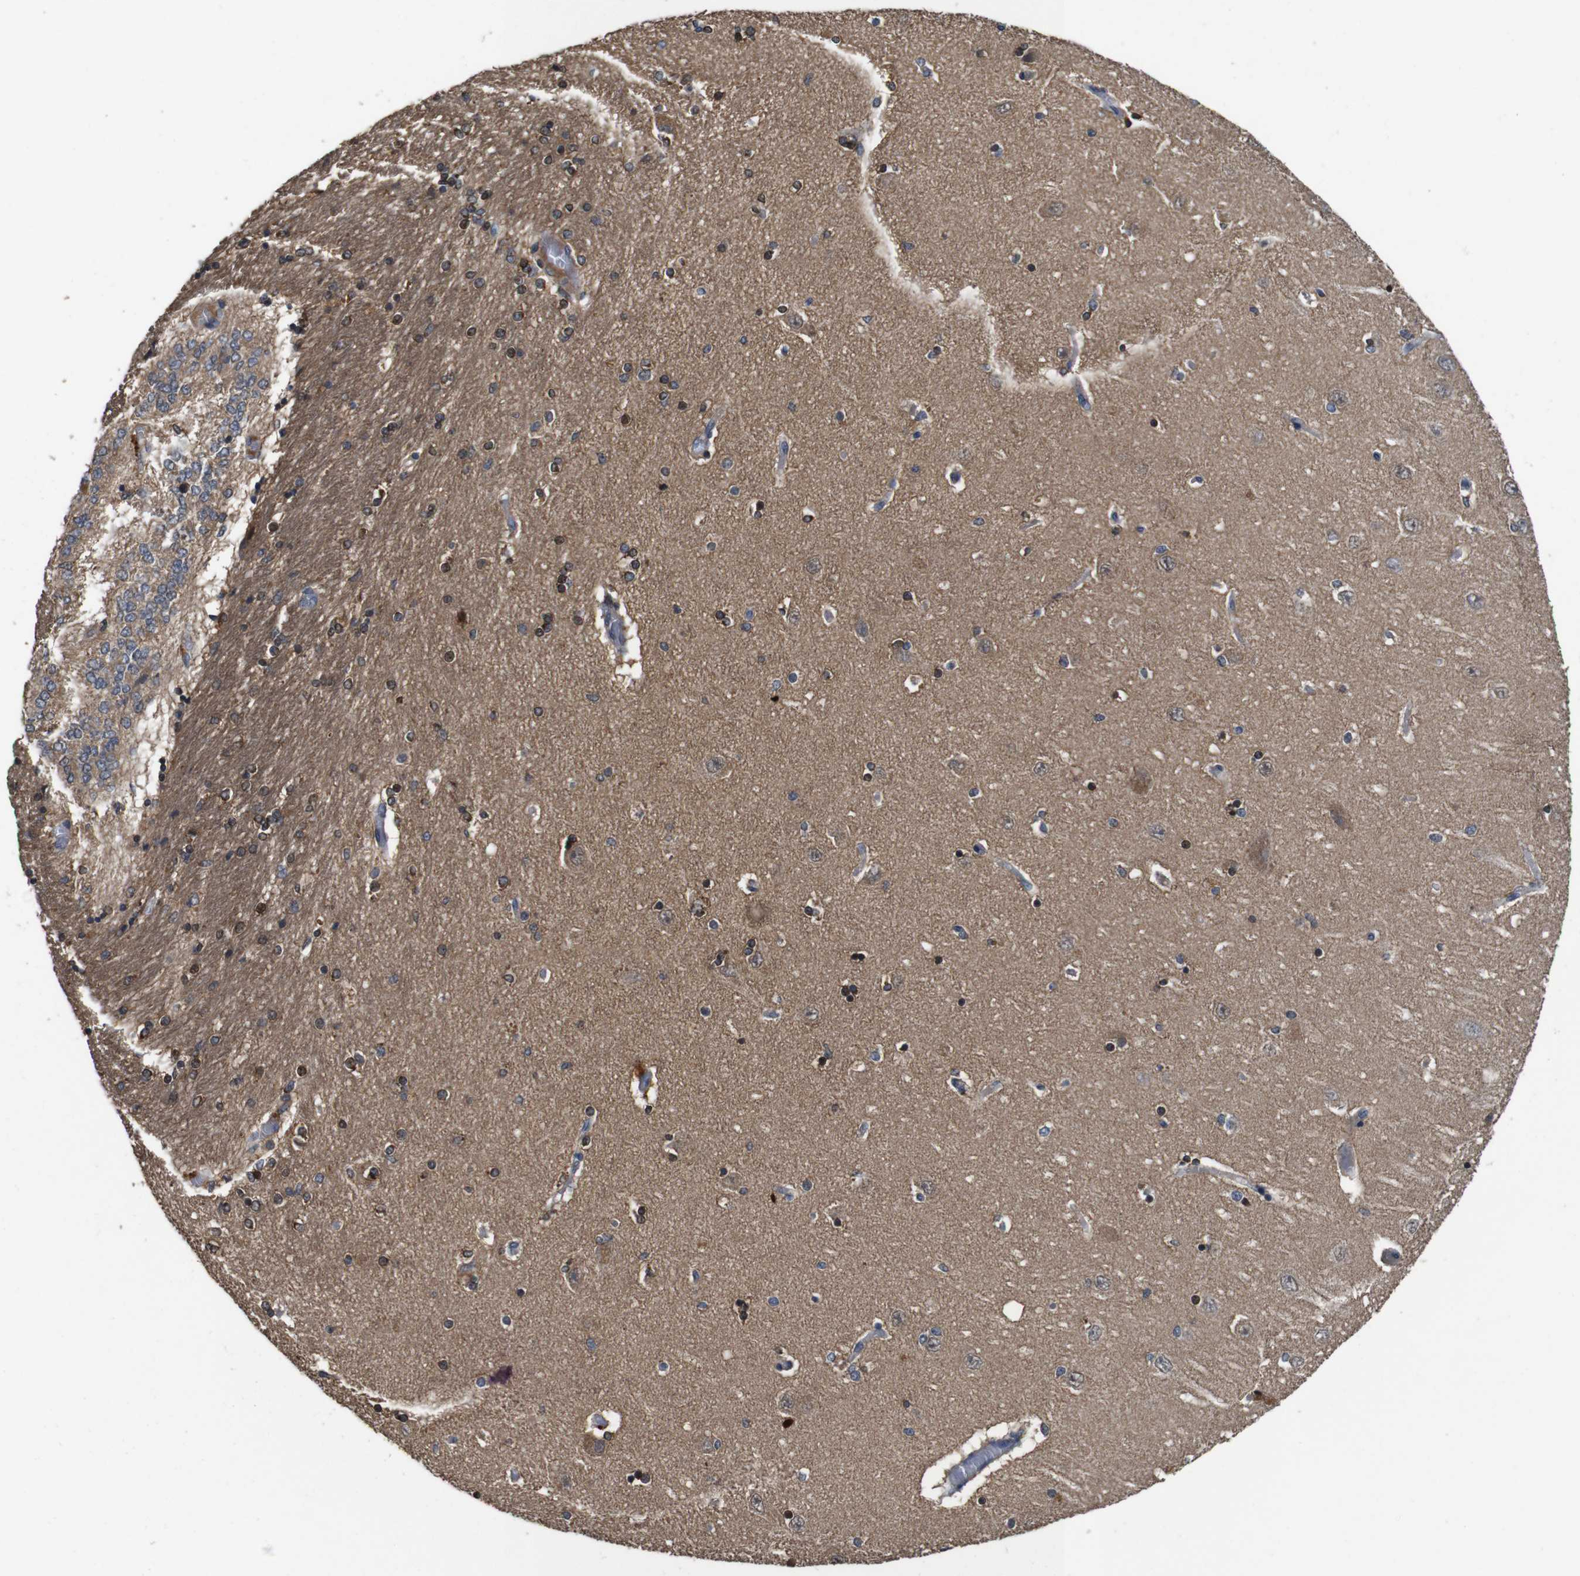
{"staining": {"intensity": "moderate", "quantity": "25%-75%", "location": "cytoplasmic/membranous"}, "tissue": "hippocampus", "cell_type": "Glial cells", "image_type": "normal", "snomed": [{"axis": "morphology", "description": "Normal tissue, NOS"}, {"axis": "topography", "description": "Hippocampus"}], "caption": "Unremarkable hippocampus reveals moderate cytoplasmic/membranous positivity in approximately 25%-75% of glial cells.", "gene": "GLIPR1", "patient": {"sex": "female", "age": 54}}